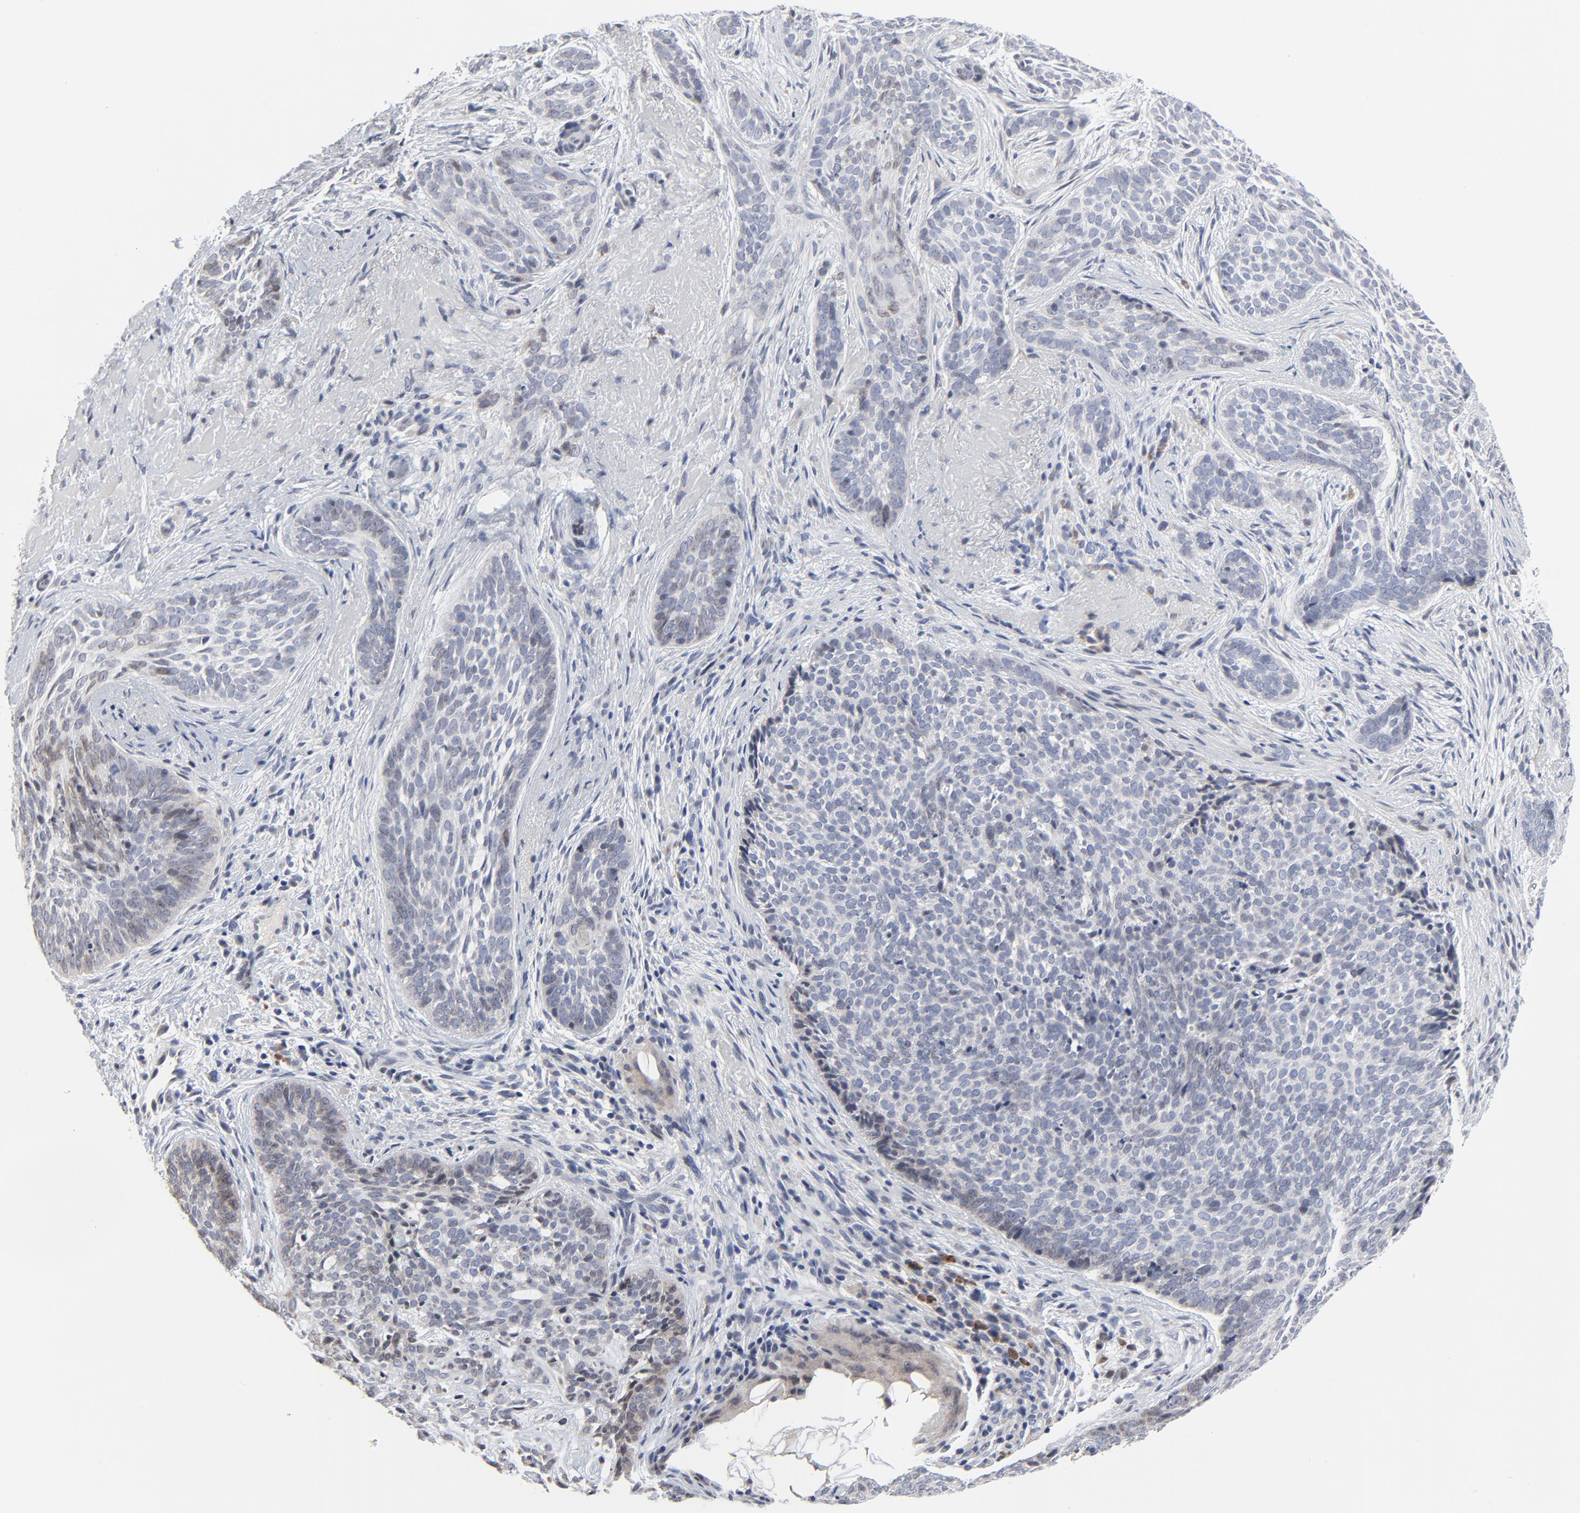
{"staining": {"intensity": "negative", "quantity": "none", "location": "none"}, "tissue": "skin cancer", "cell_type": "Tumor cells", "image_type": "cancer", "snomed": [{"axis": "morphology", "description": "Basal cell carcinoma"}, {"axis": "topography", "description": "Skin"}], "caption": "Skin cancer stained for a protein using immunohistochemistry (IHC) exhibits no positivity tumor cells.", "gene": "NLGN3", "patient": {"sex": "male", "age": 91}}